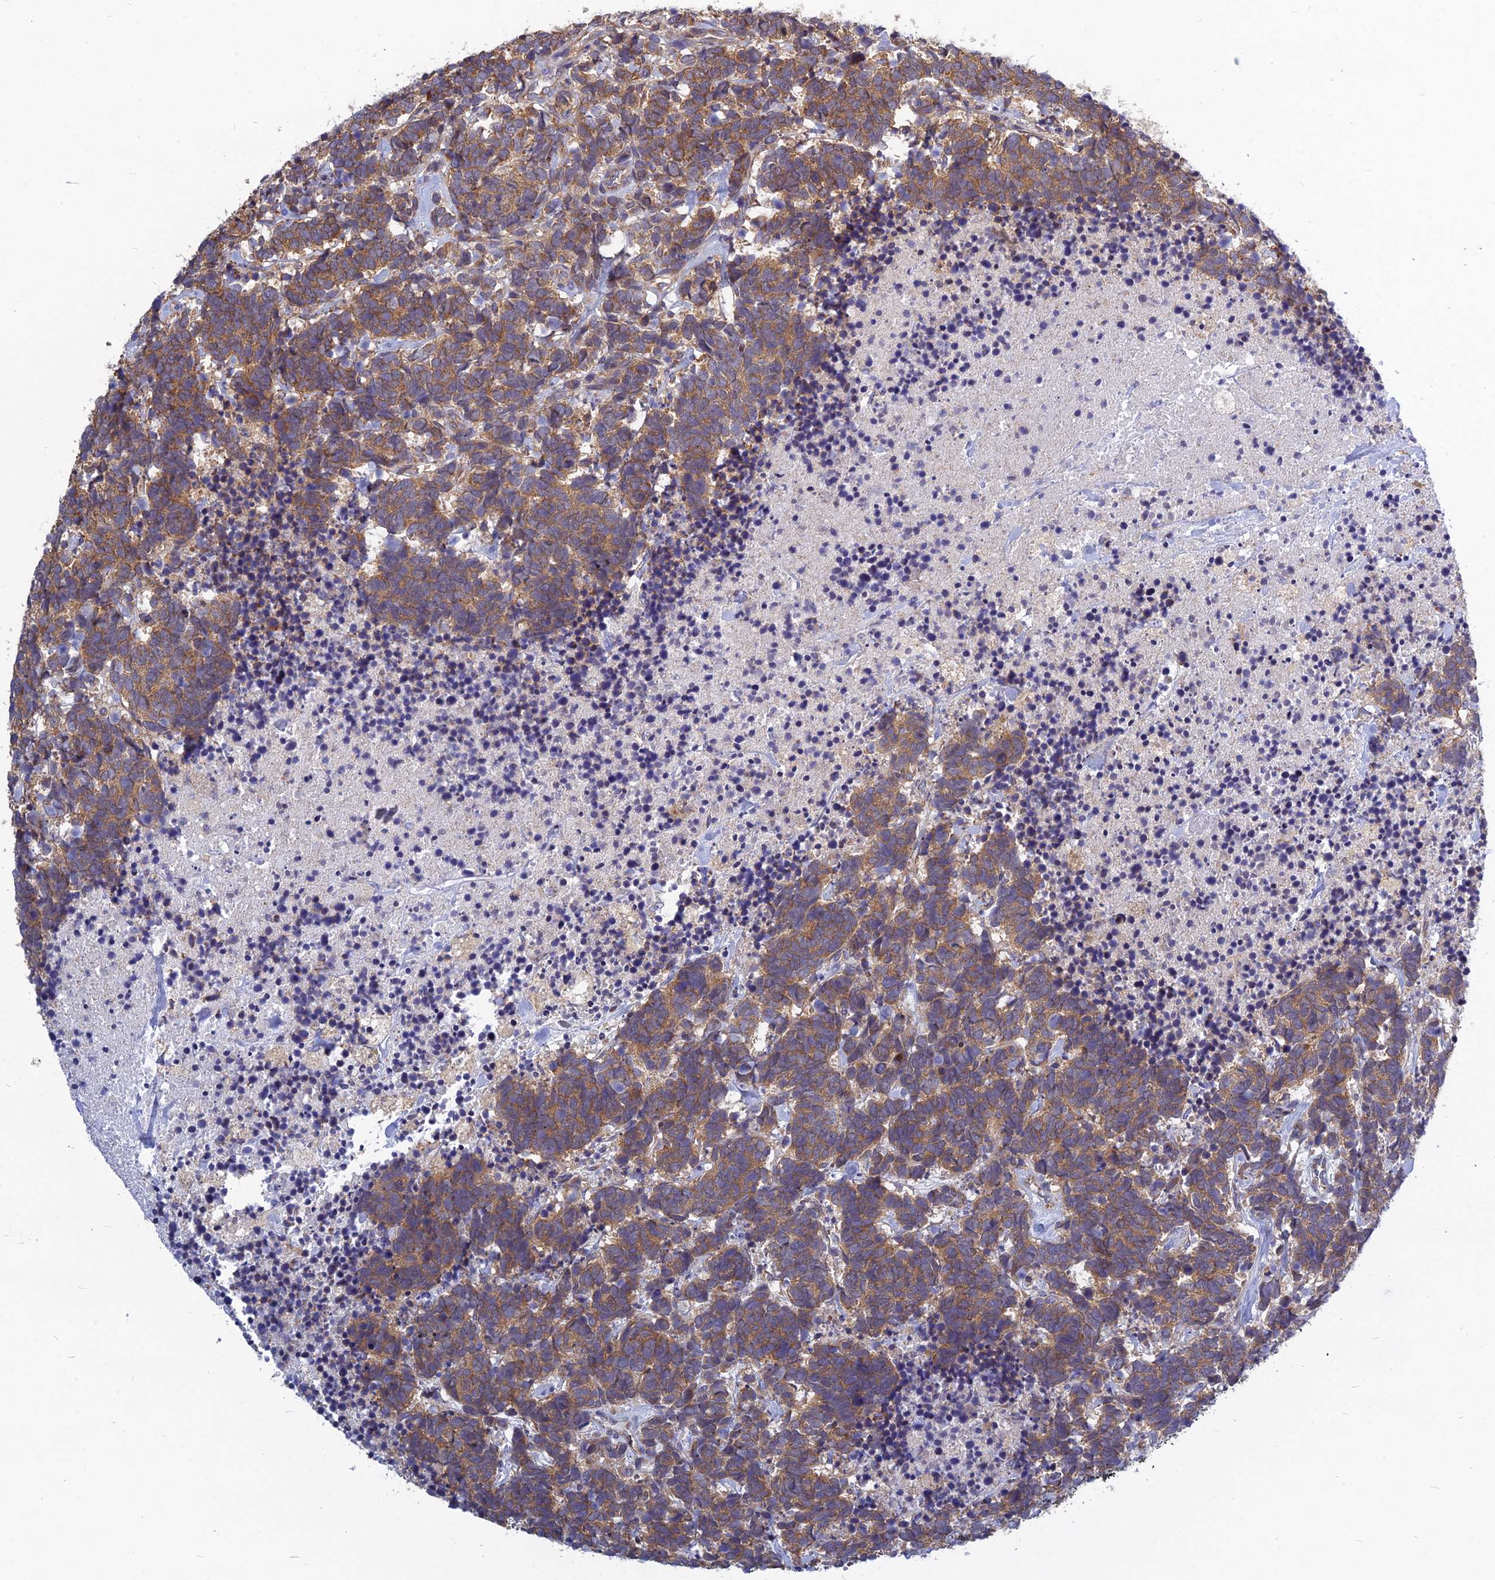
{"staining": {"intensity": "moderate", "quantity": ">75%", "location": "cytoplasmic/membranous"}, "tissue": "carcinoid", "cell_type": "Tumor cells", "image_type": "cancer", "snomed": [{"axis": "morphology", "description": "Carcinoma, NOS"}, {"axis": "morphology", "description": "Carcinoid, malignant, NOS"}, {"axis": "topography", "description": "Prostate"}], "caption": "The photomicrograph reveals staining of carcinoid, revealing moderate cytoplasmic/membranous protein expression (brown color) within tumor cells. (DAB IHC with brightfield microscopy, high magnification).", "gene": "KIAA1143", "patient": {"sex": "male", "age": 57}}